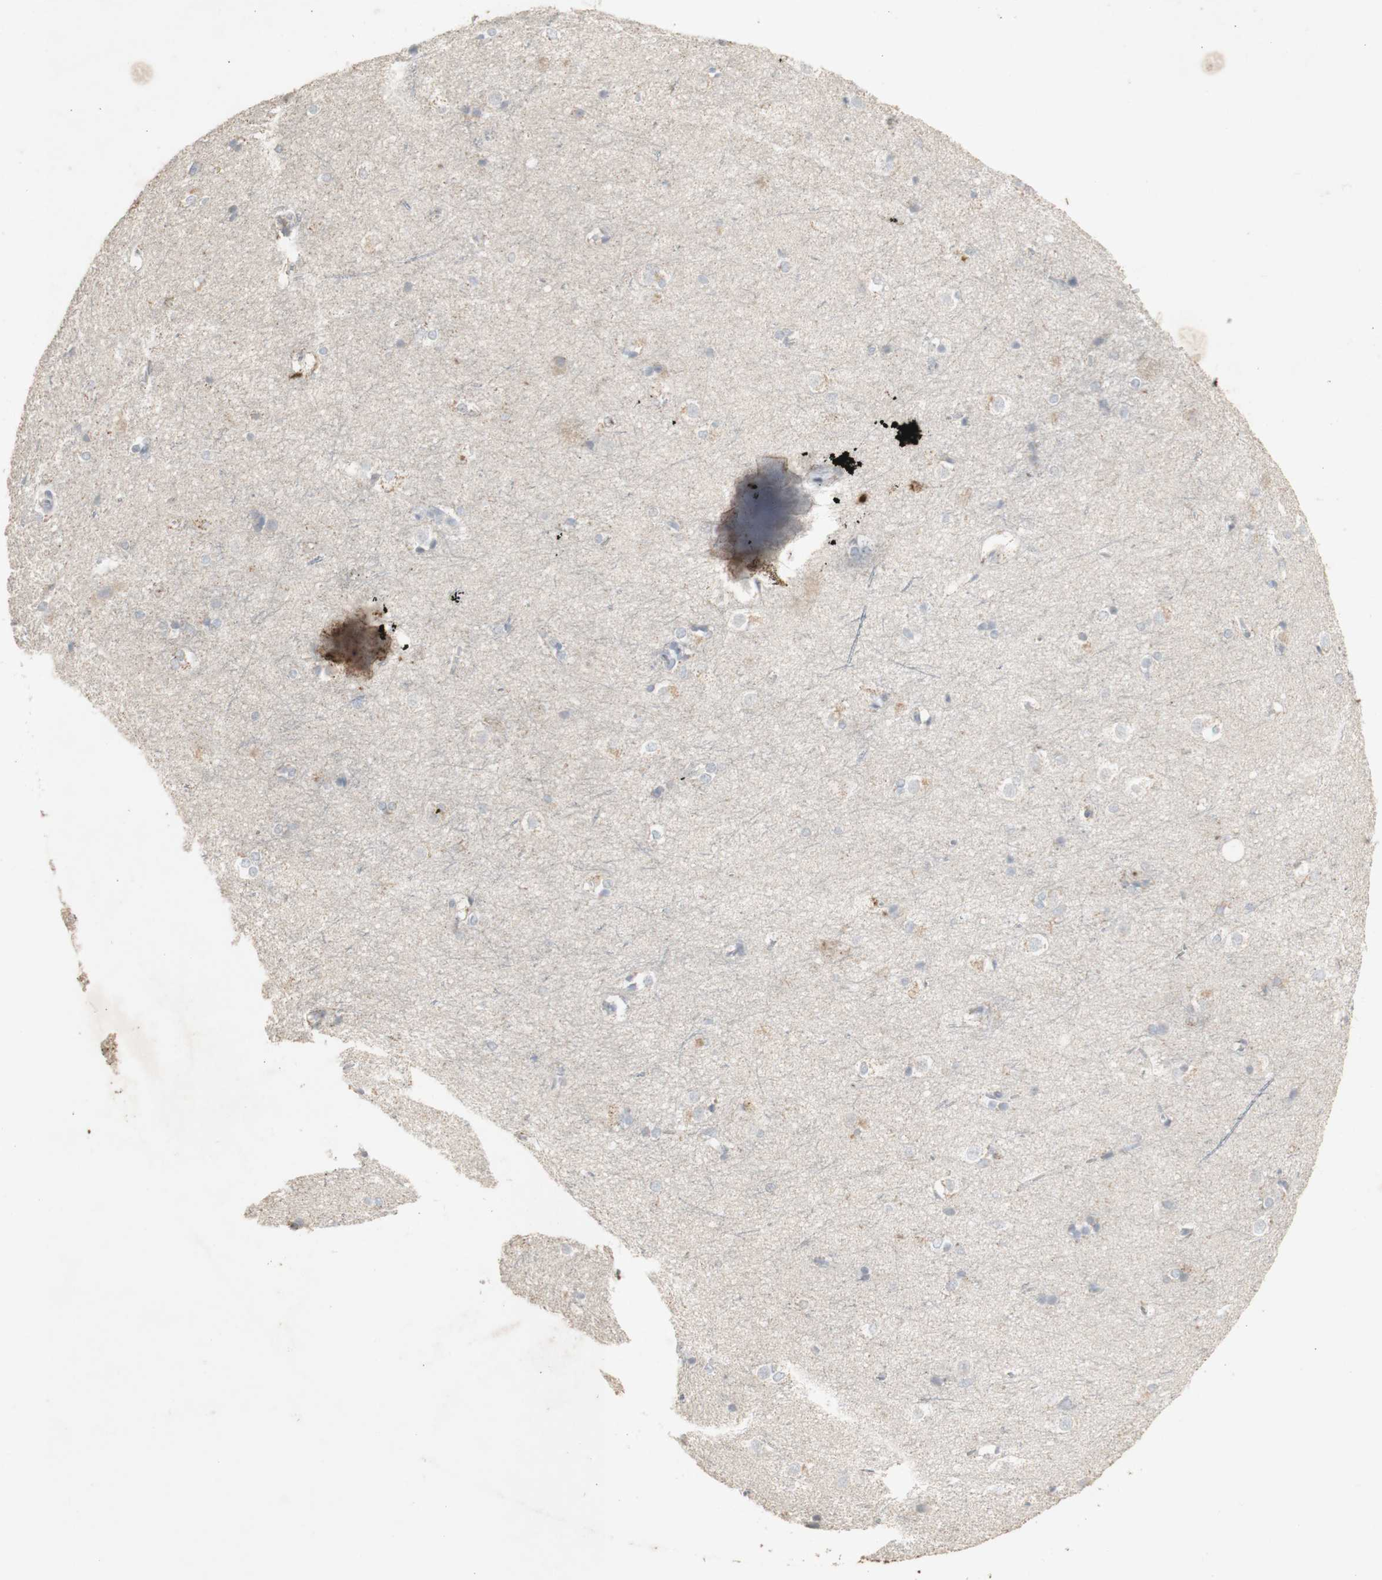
{"staining": {"intensity": "negative", "quantity": "none", "location": "none"}, "tissue": "caudate", "cell_type": "Glial cells", "image_type": "normal", "snomed": [{"axis": "morphology", "description": "Normal tissue, NOS"}, {"axis": "topography", "description": "Lateral ventricle wall"}], "caption": "The image reveals no staining of glial cells in benign caudate. Nuclei are stained in blue.", "gene": "INS", "patient": {"sex": "female", "age": 19}}